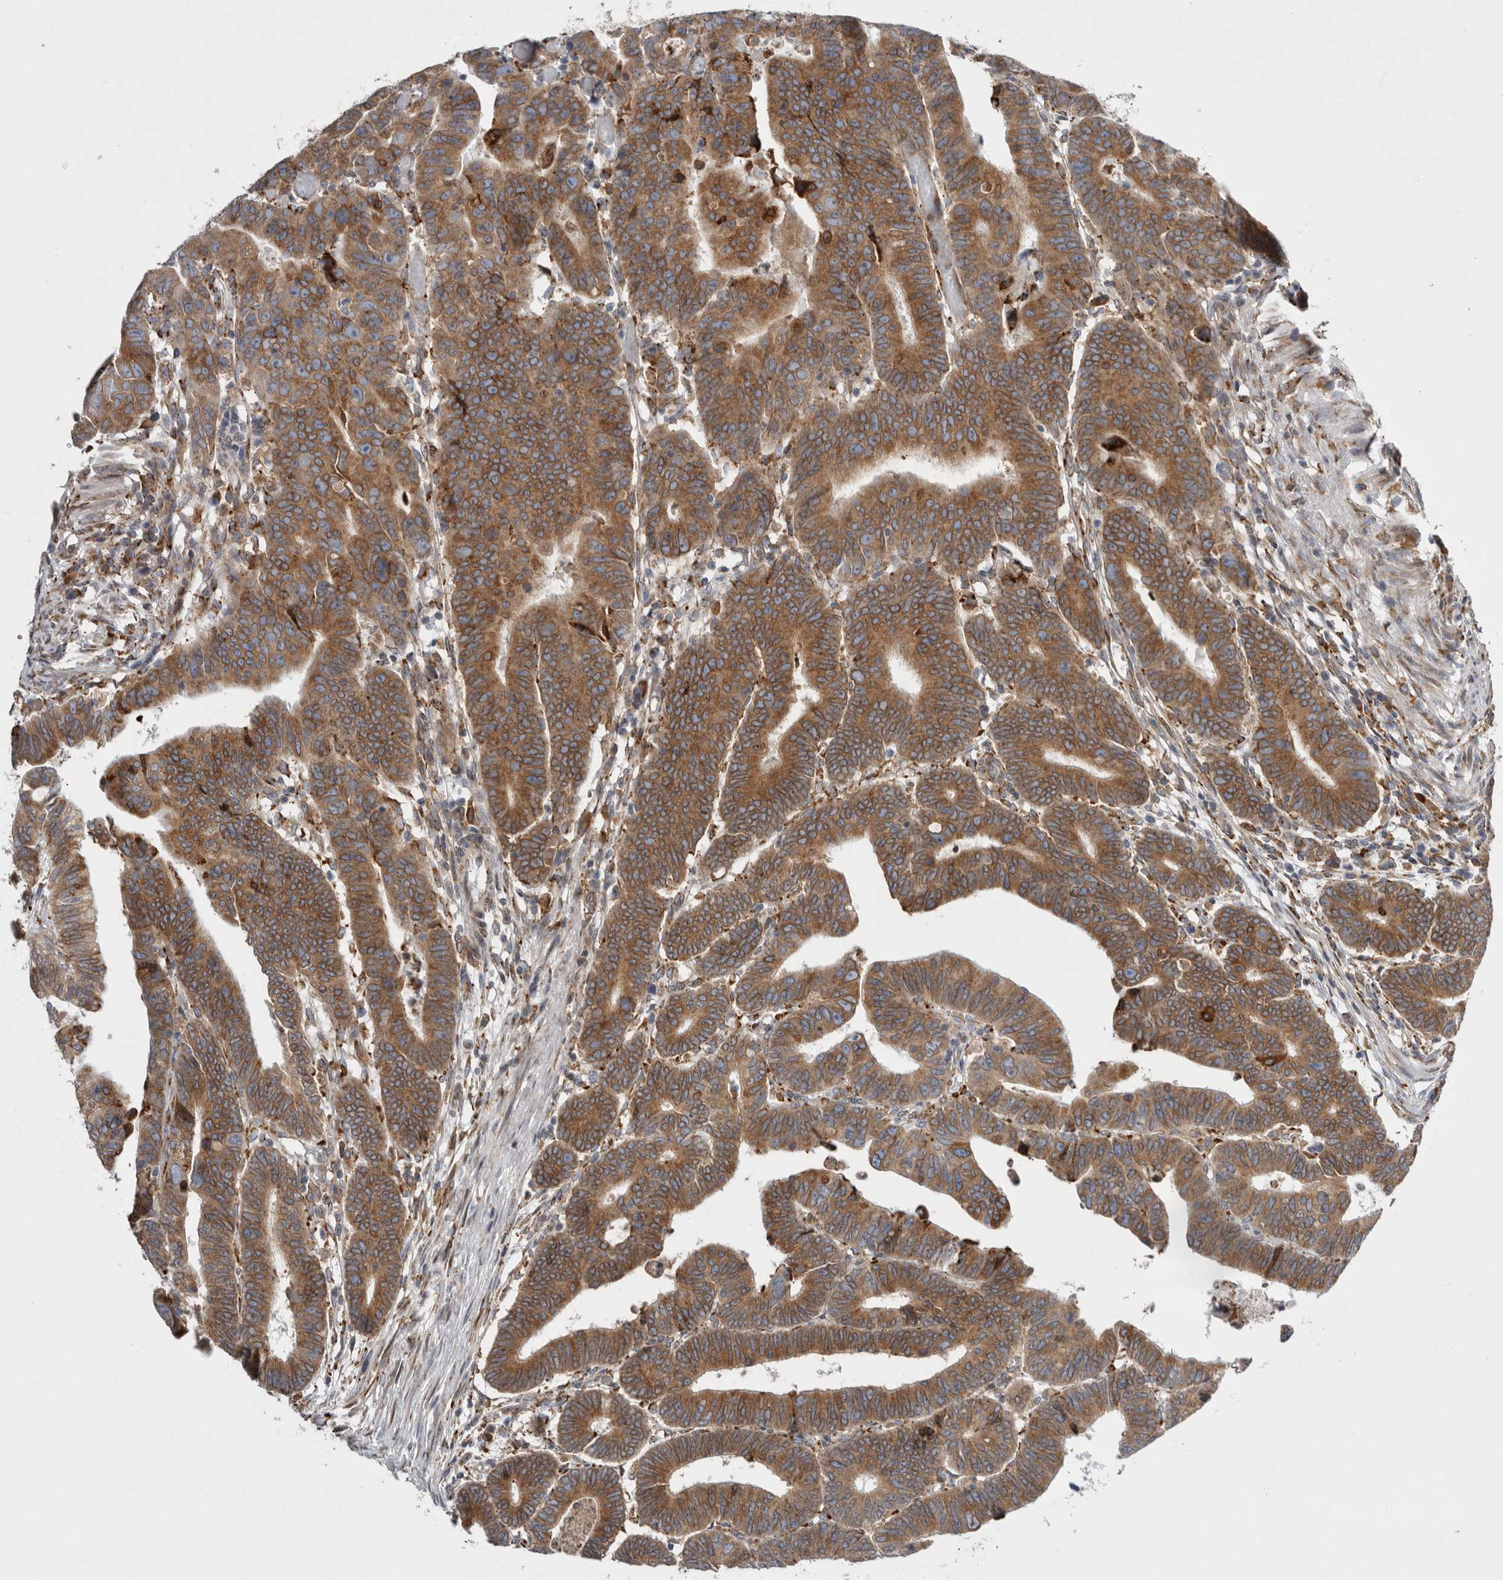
{"staining": {"intensity": "moderate", "quantity": ">75%", "location": "cytoplasmic/membranous"}, "tissue": "colorectal cancer", "cell_type": "Tumor cells", "image_type": "cancer", "snomed": [{"axis": "morphology", "description": "Adenocarcinoma, NOS"}, {"axis": "topography", "description": "Rectum"}], "caption": "This micrograph reveals immunohistochemistry staining of adenocarcinoma (colorectal), with medium moderate cytoplasmic/membranous positivity in about >75% of tumor cells.", "gene": "GANAB", "patient": {"sex": "female", "age": 65}}